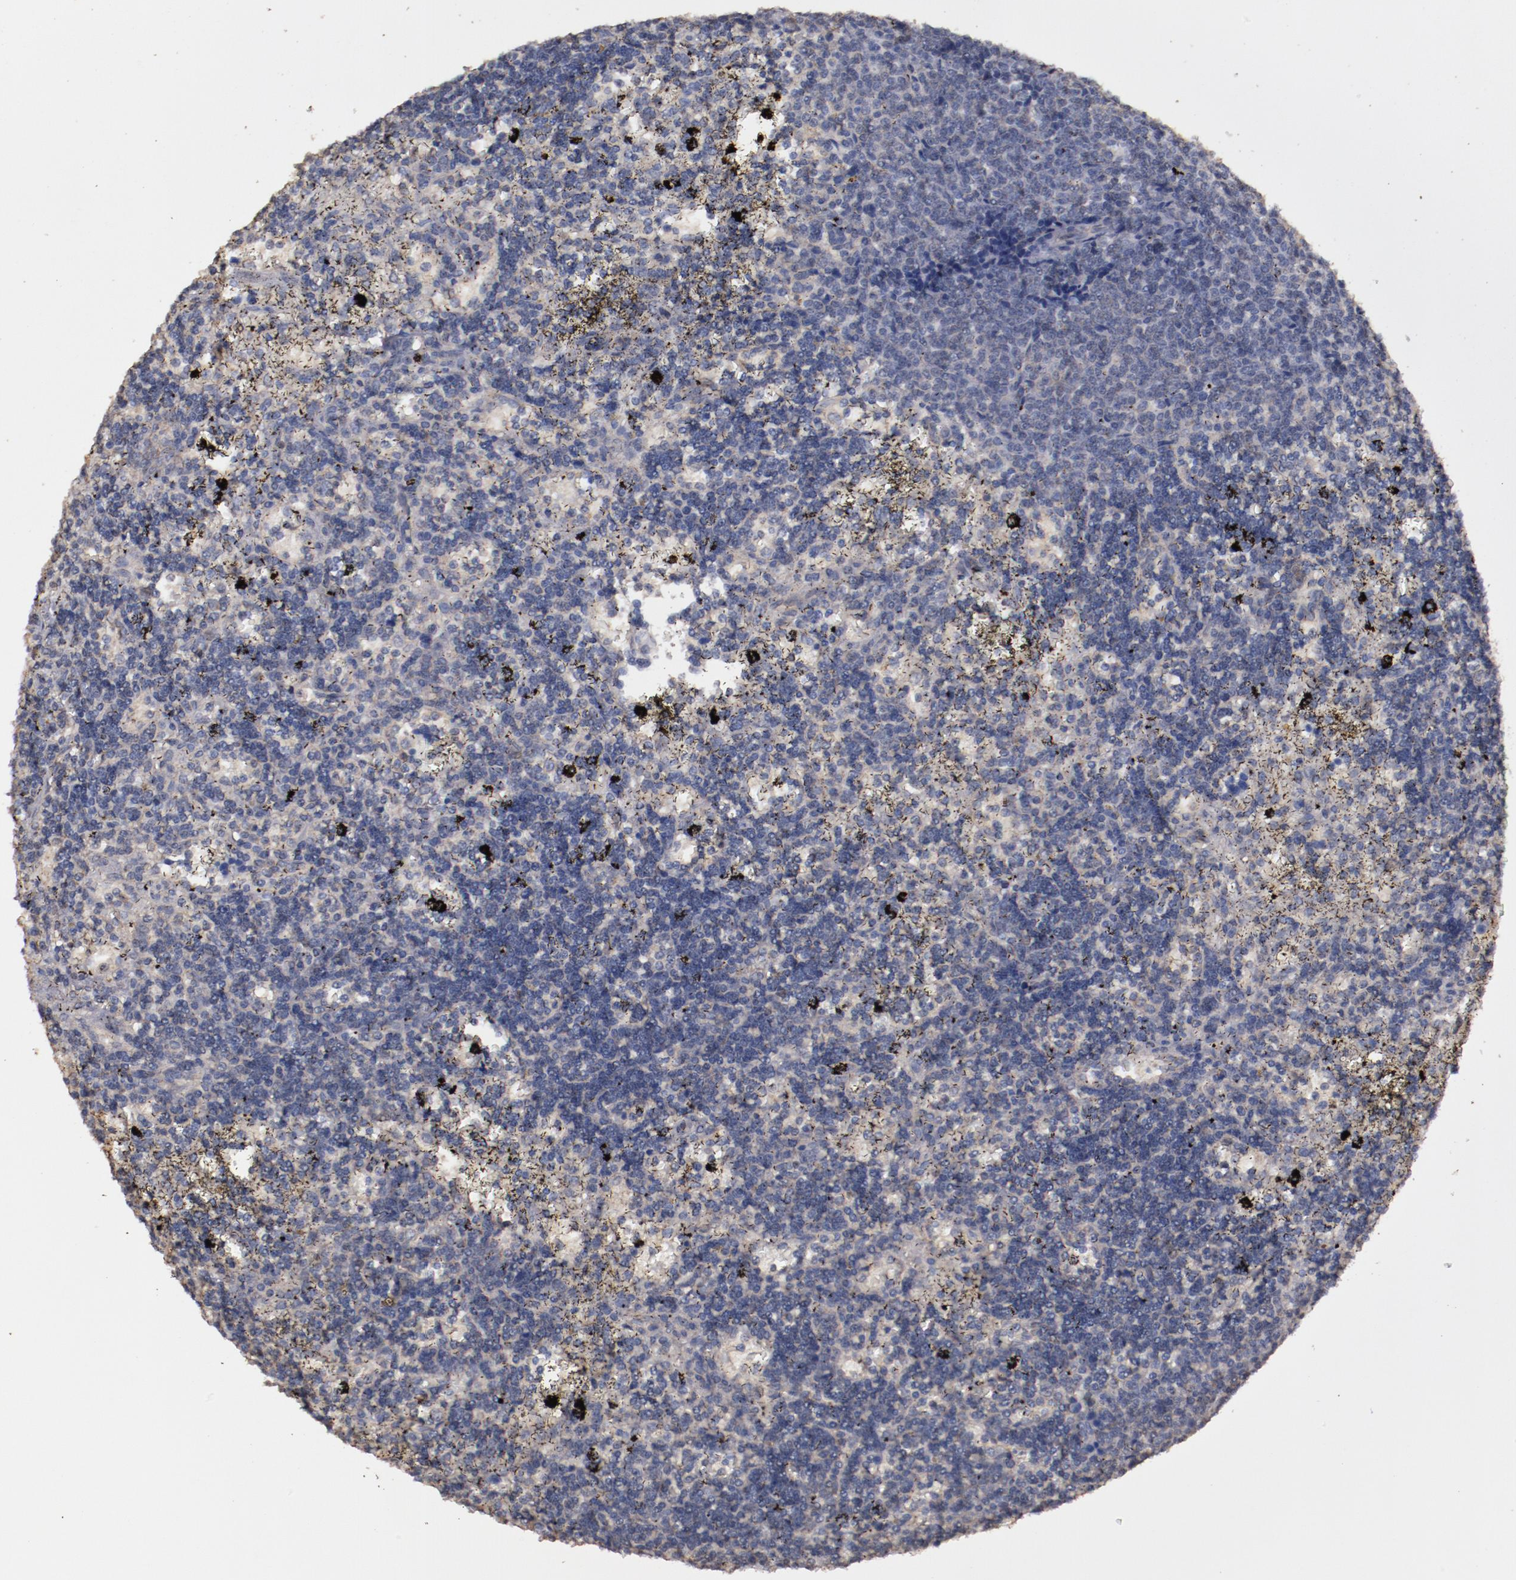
{"staining": {"intensity": "weak", "quantity": "<25%", "location": "cytoplasmic/membranous"}, "tissue": "lymphoma", "cell_type": "Tumor cells", "image_type": "cancer", "snomed": [{"axis": "morphology", "description": "Malignant lymphoma, non-Hodgkin's type, Low grade"}, {"axis": "topography", "description": "Spleen"}], "caption": "Immunohistochemical staining of human lymphoma displays no significant positivity in tumor cells.", "gene": "FAT1", "patient": {"sex": "male", "age": 60}}